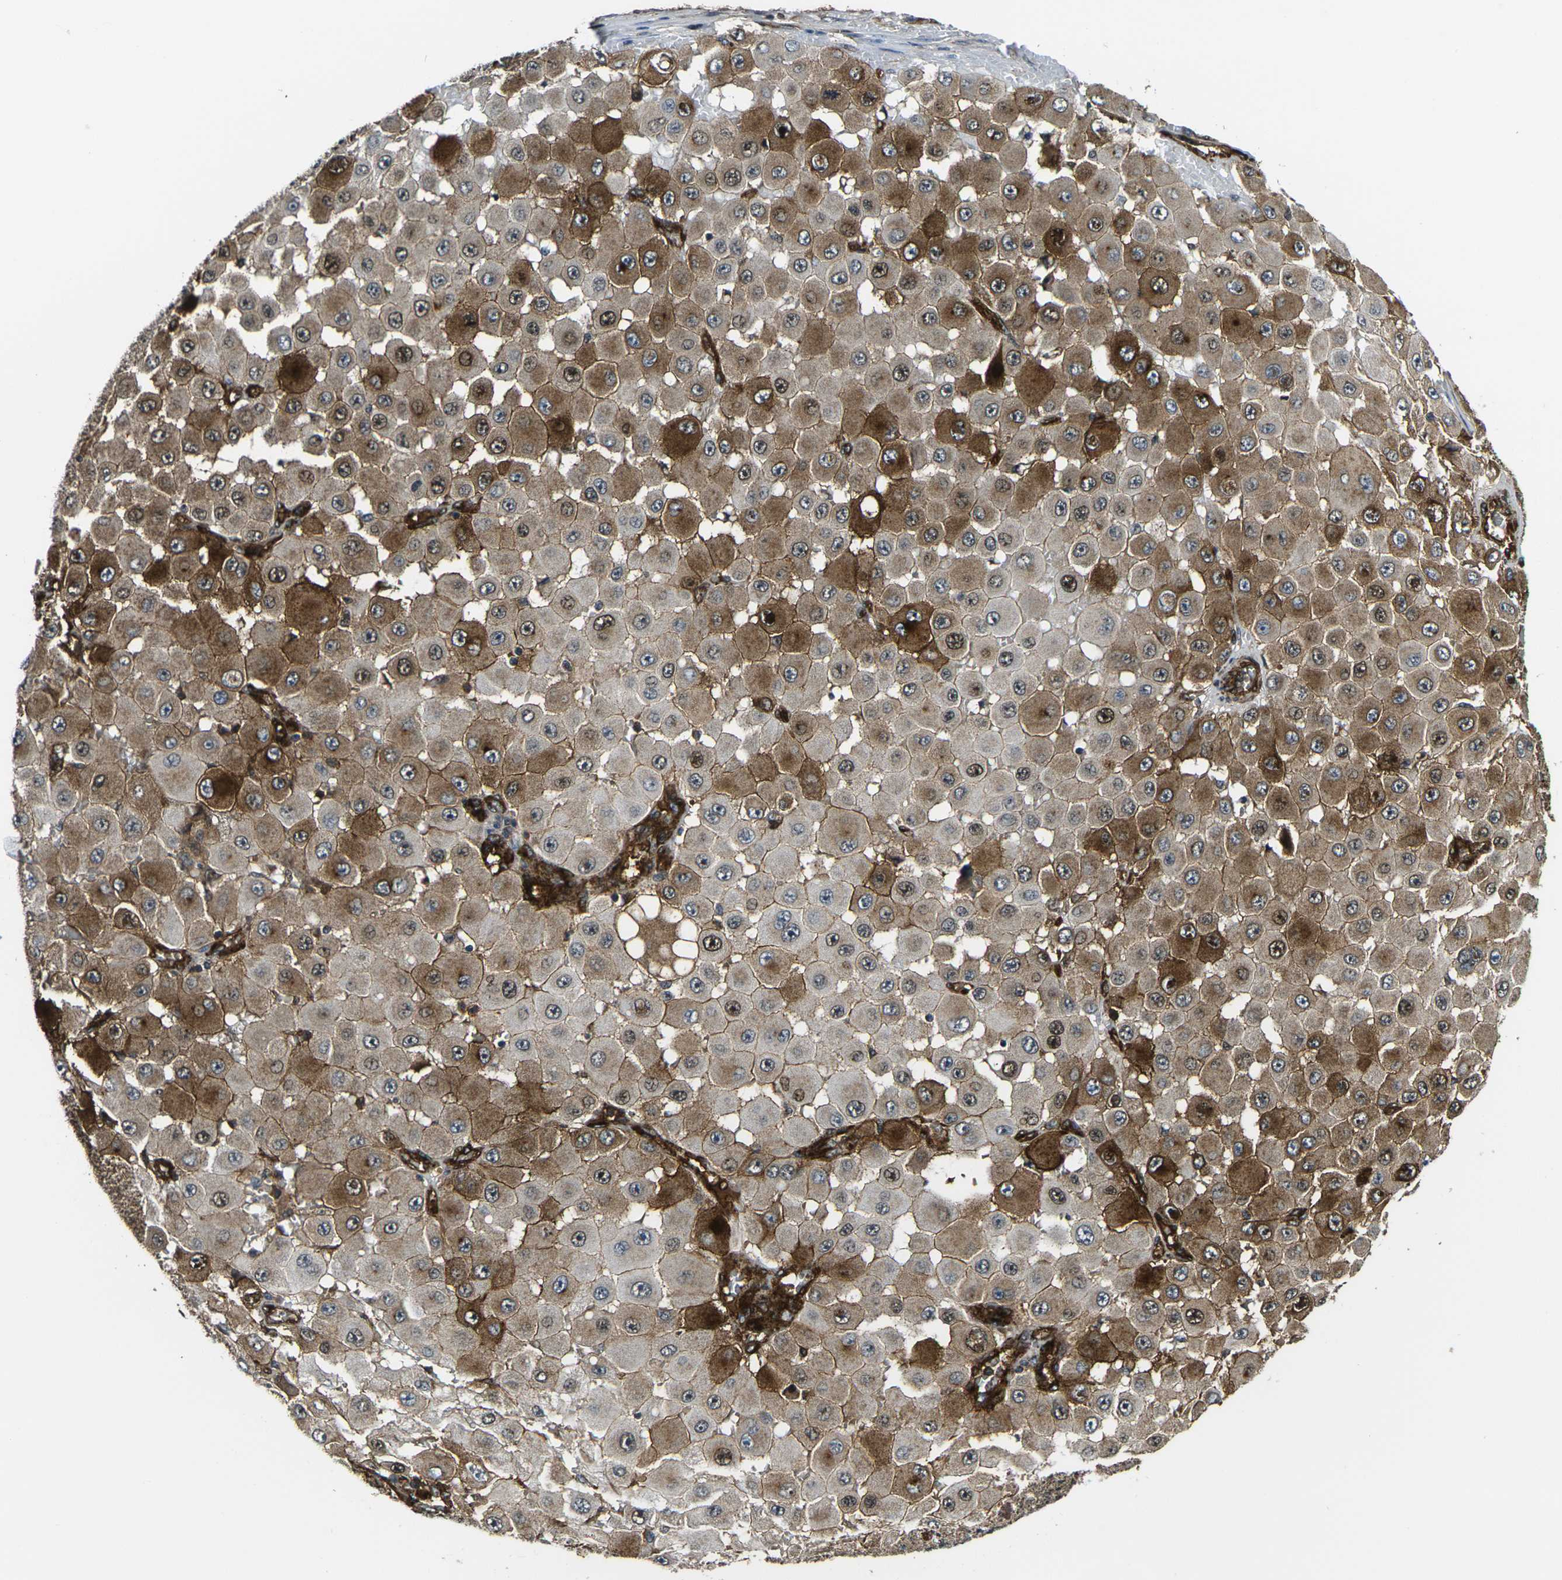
{"staining": {"intensity": "moderate", "quantity": ">75%", "location": "cytoplasmic/membranous,nuclear"}, "tissue": "melanoma", "cell_type": "Tumor cells", "image_type": "cancer", "snomed": [{"axis": "morphology", "description": "Malignant melanoma, NOS"}, {"axis": "topography", "description": "Skin"}], "caption": "The photomicrograph exhibits immunohistochemical staining of malignant melanoma. There is moderate cytoplasmic/membranous and nuclear expression is seen in approximately >75% of tumor cells.", "gene": "ECE1", "patient": {"sex": "female", "age": 81}}